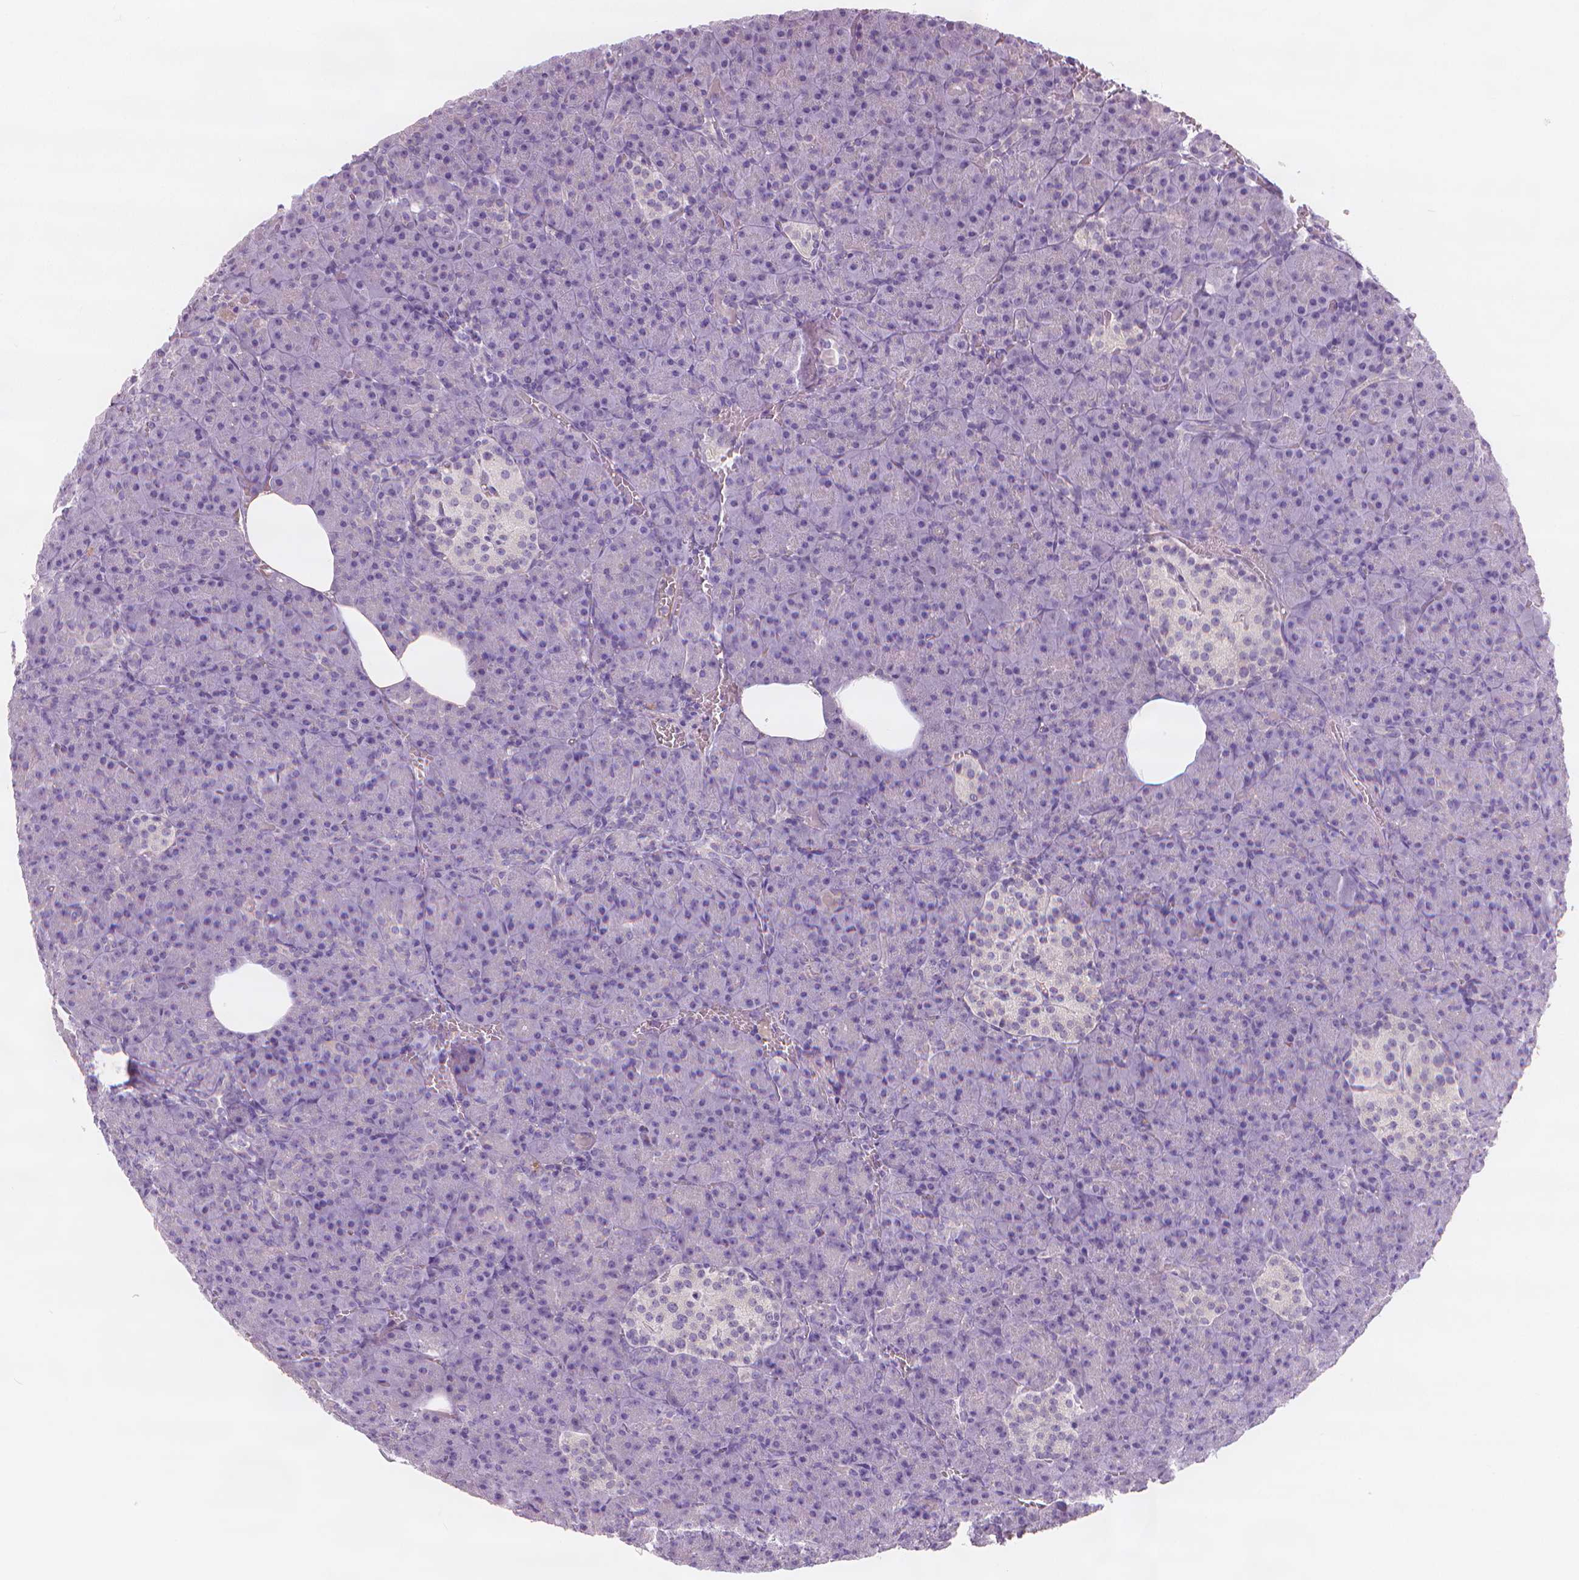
{"staining": {"intensity": "negative", "quantity": "none", "location": "none"}, "tissue": "pancreas", "cell_type": "Exocrine glandular cells", "image_type": "normal", "snomed": [{"axis": "morphology", "description": "Normal tissue, NOS"}, {"axis": "topography", "description": "Pancreas"}], "caption": "A high-resolution micrograph shows immunohistochemistry staining of unremarkable pancreas, which exhibits no significant staining in exocrine glandular cells.", "gene": "APOA4", "patient": {"sex": "female", "age": 74}}